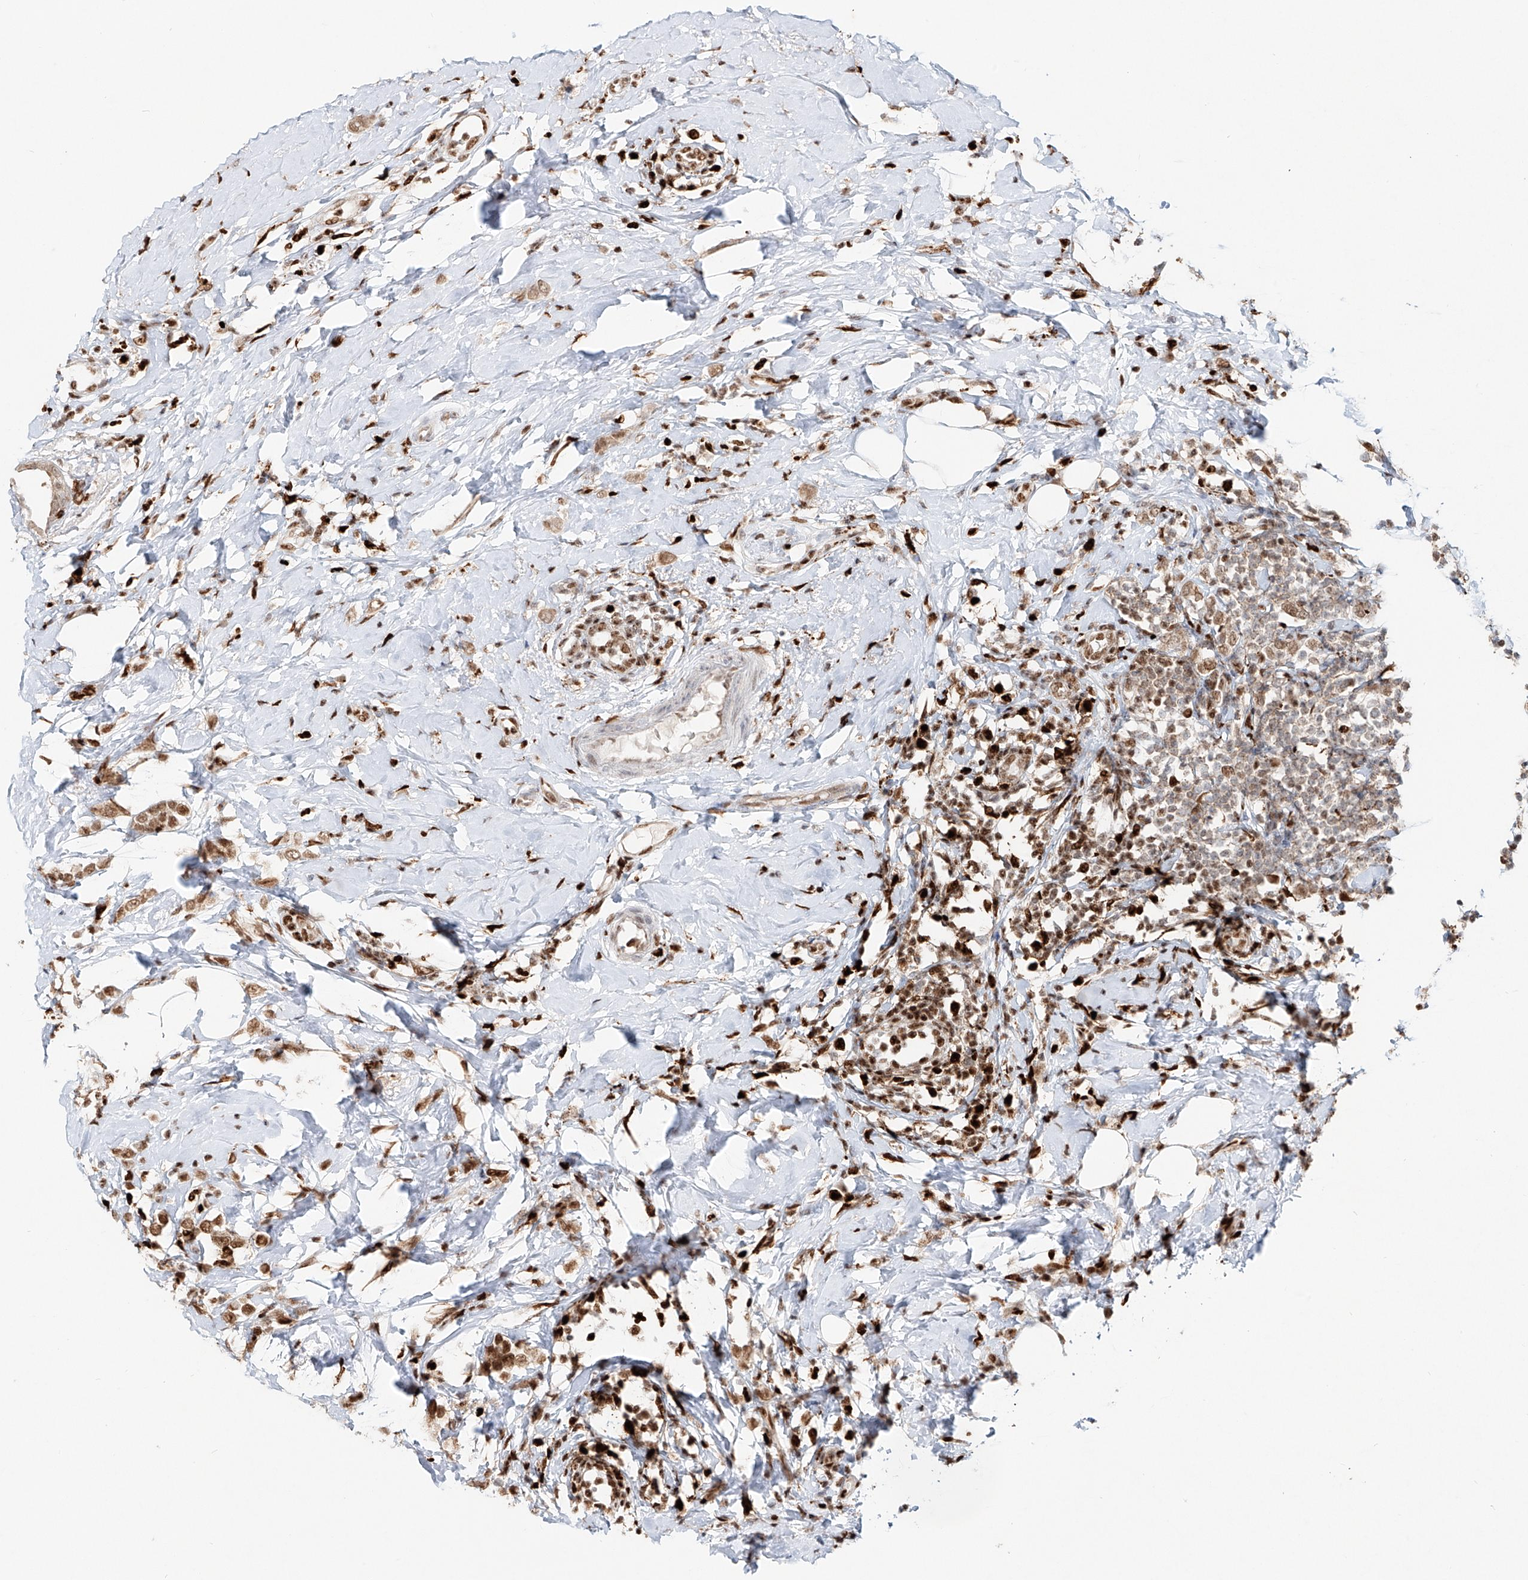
{"staining": {"intensity": "moderate", "quantity": ">75%", "location": "cytoplasmic/membranous,nuclear"}, "tissue": "breast cancer", "cell_type": "Tumor cells", "image_type": "cancer", "snomed": [{"axis": "morphology", "description": "Lobular carcinoma"}, {"axis": "topography", "description": "Breast"}], "caption": "IHC micrograph of neoplastic tissue: lobular carcinoma (breast) stained using immunohistochemistry reveals medium levels of moderate protein expression localized specifically in the cytoplasmic/membranous and nuclear of tumor cells, appearing as a cytoplasmic/membranous and nuclear brown color.", "gene": "DZIP1L", "patient": {"sex": "female", "age": 47}}